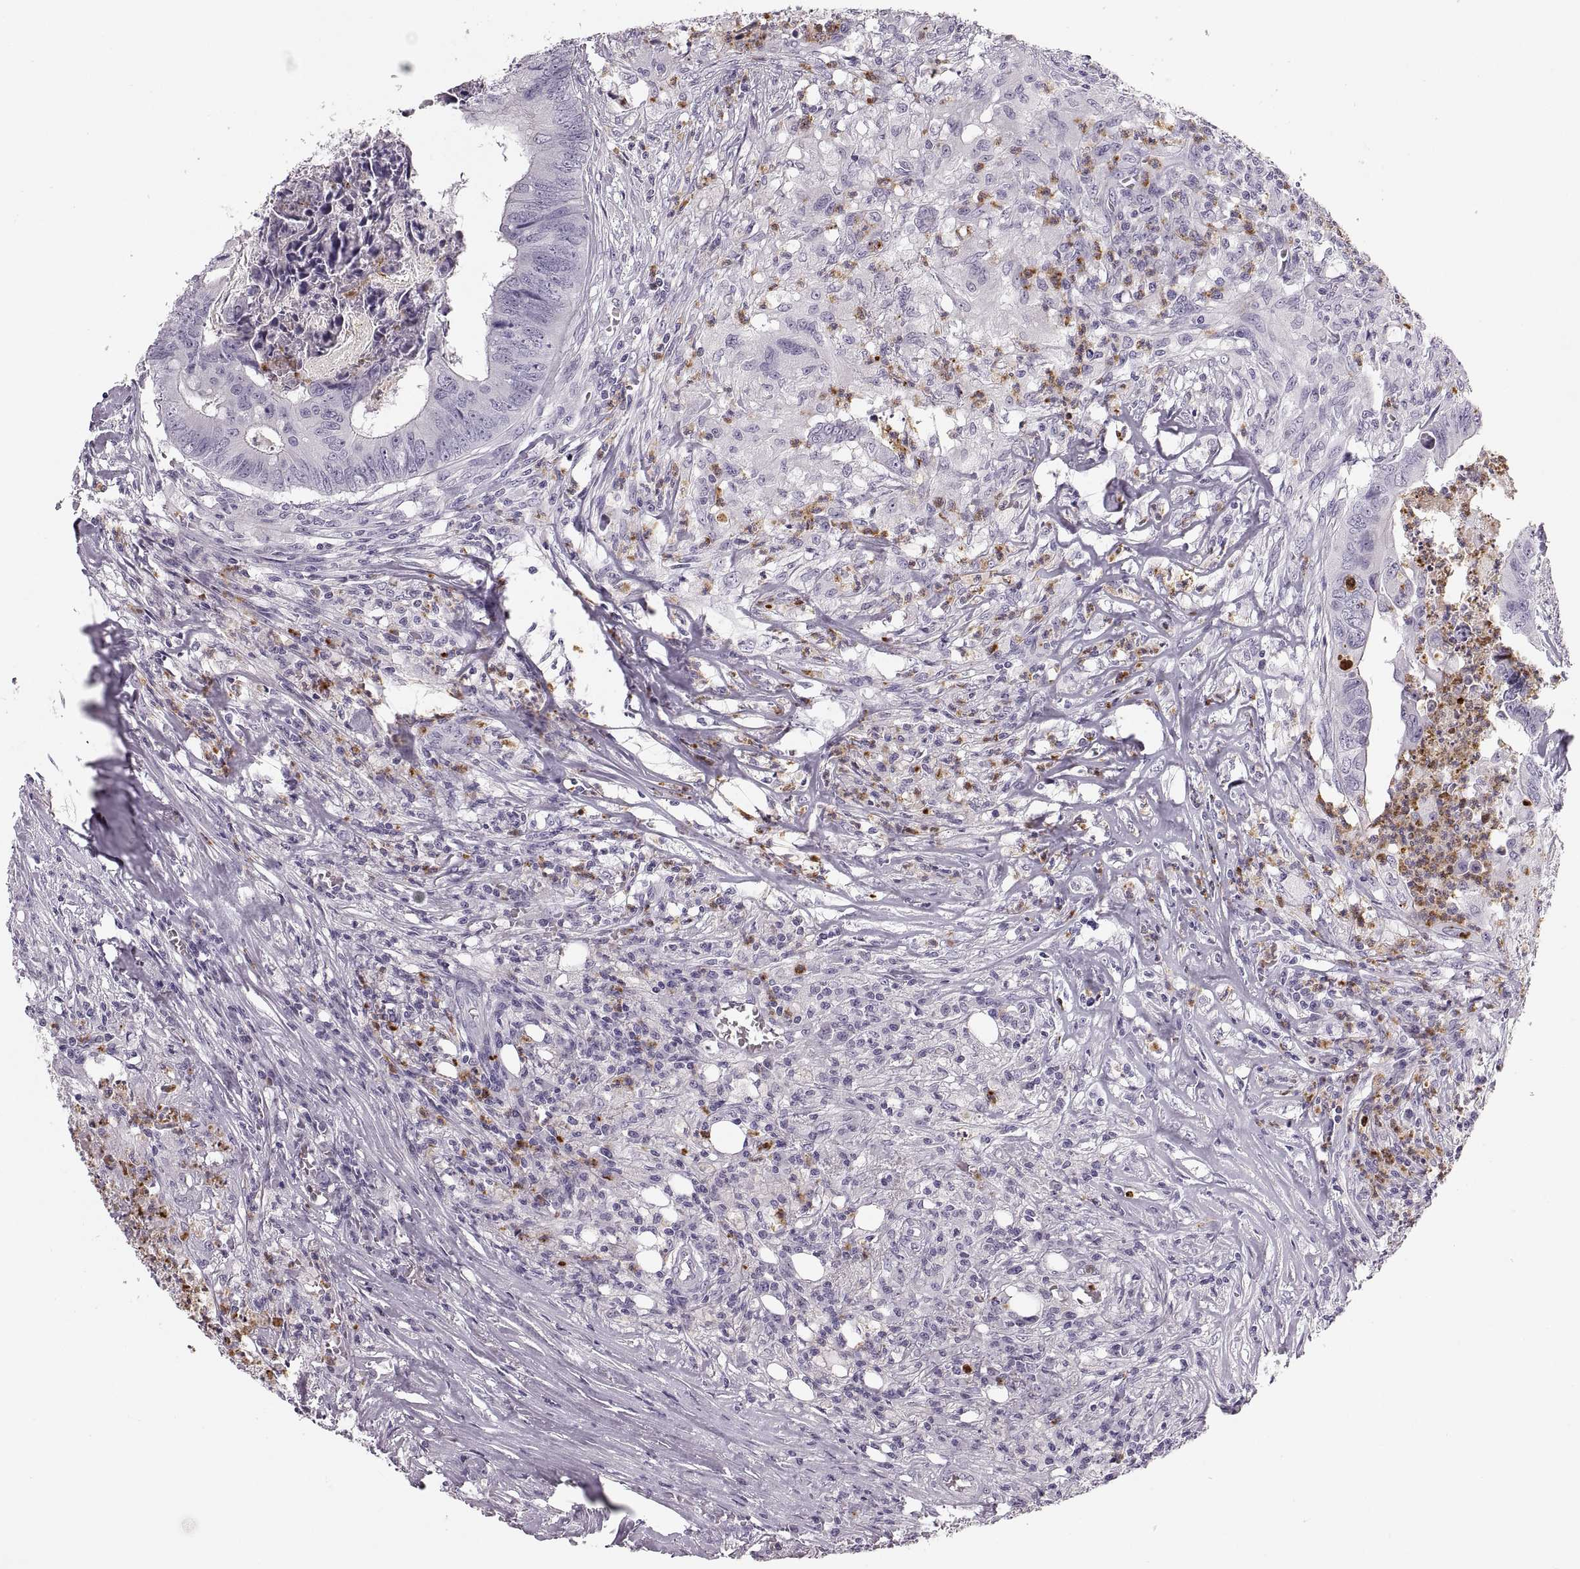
{"staining": {"intensity": "negative", "quantity": "none", "location": "none"}, "tissue": "colorectal cancer", "cell_type": "Tumor cells", "image_type": "cancer", "snomed": [{"axis": "morphology", "description": "Adenocarcinoma, NOS"}, {"axis": "topography", "description": "Colon"}], "caption": "This is an immunohistochemistry (IHC) micrograph of human colorectal cancer. There is no staining in tumor cells.", "gene": "MILR1", "patient": {"sex": "male", "age": 84}}